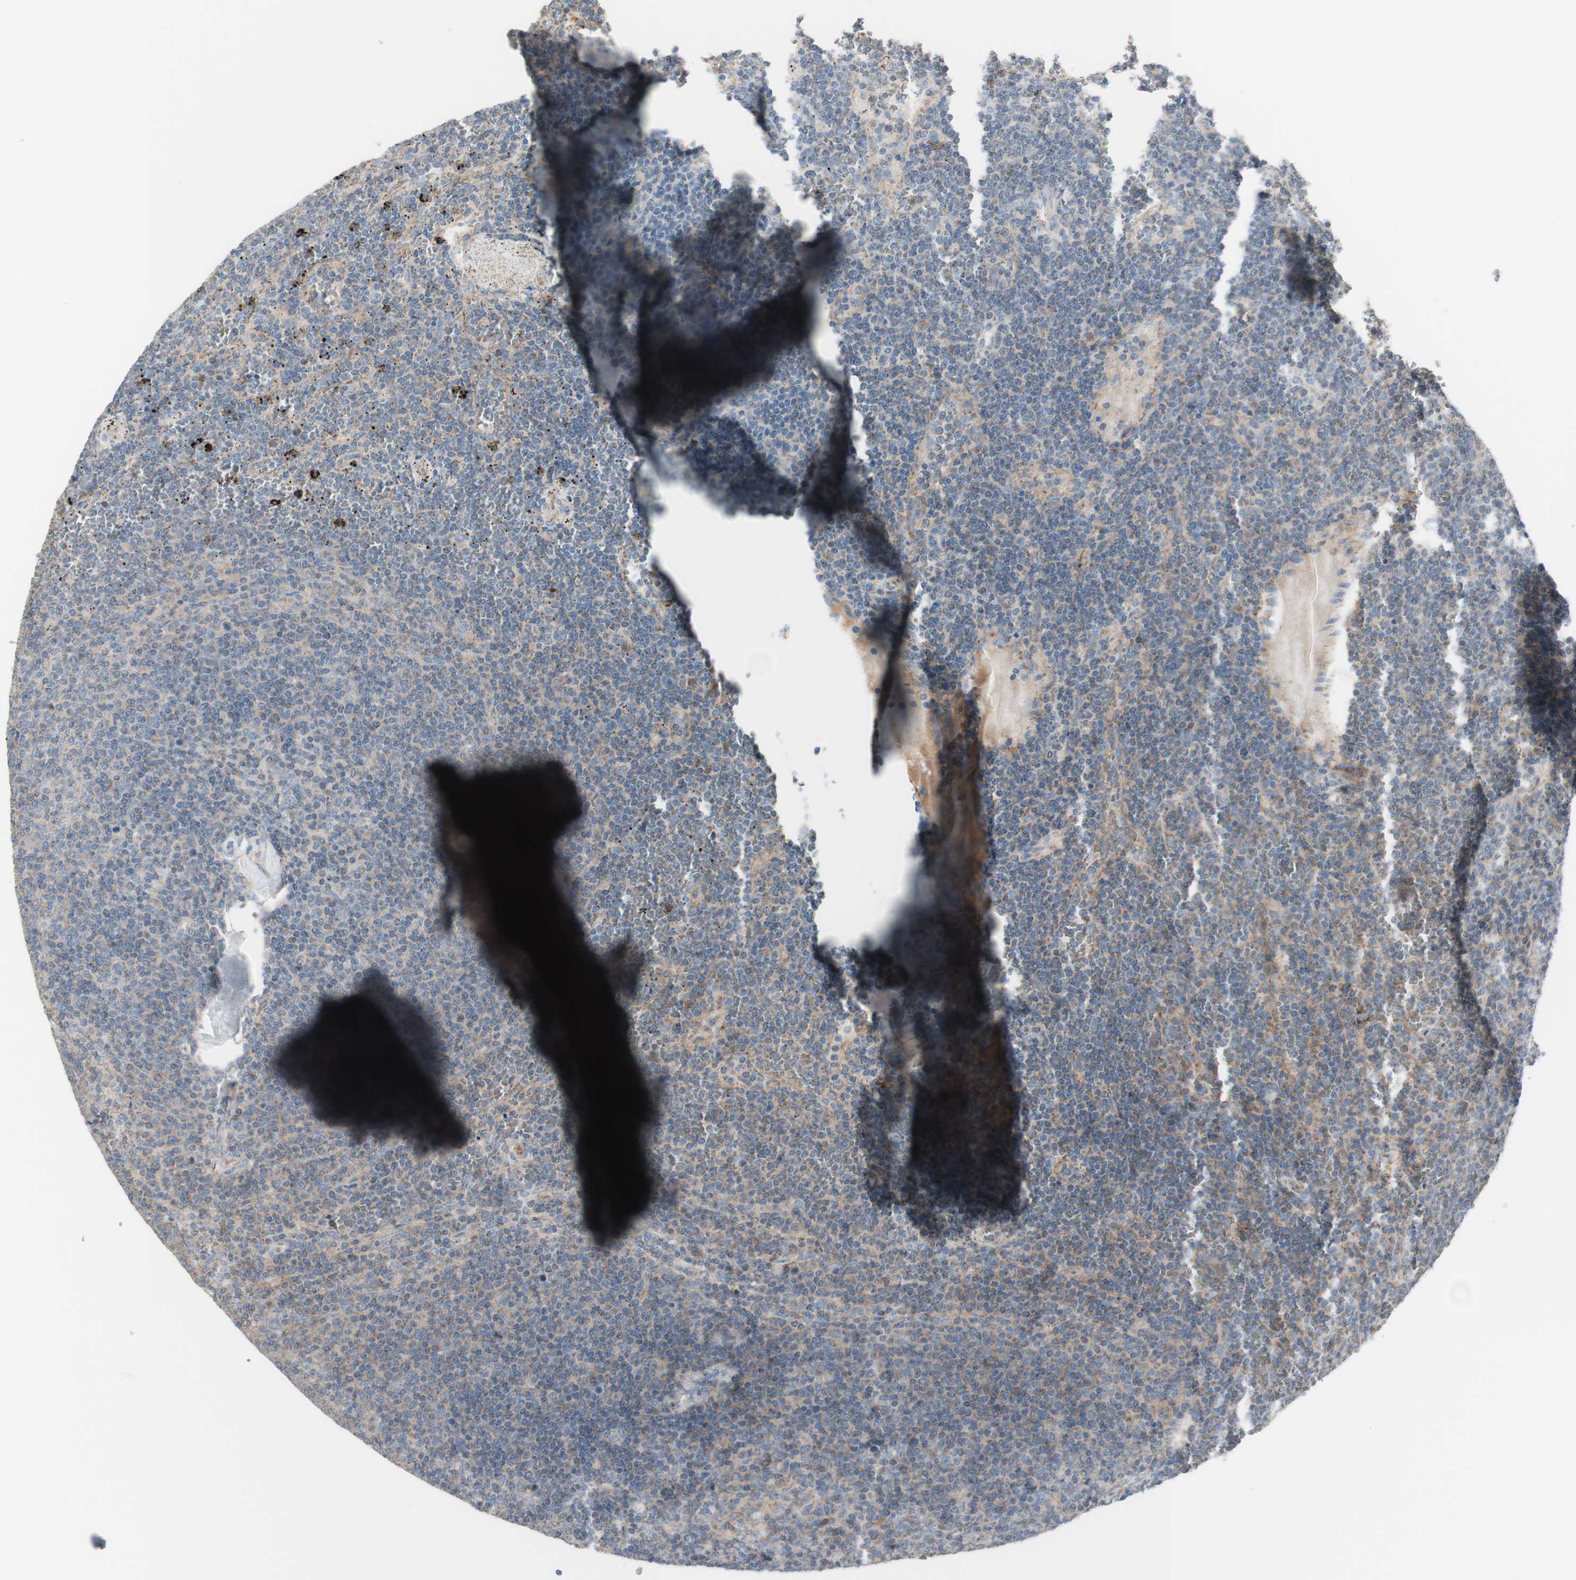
{"staining": {"intensity": "weak", "quantity": "<25%", "location": "cytoplasmic/membranous"}, "tissue": "lymphoma", "cell_type": "Tumor cells", "image_type": "cancer", "snomed": [{"axis": "morphology", "description": "Malignant lymphoma, non-Hodgkin's type, Low grade"}, {"axis": "topography", "description": "Spleen"}], "caption": "An image of human lymphoma is negative for staining in tumor cells.", "gene": "C3orf52", "patient": {"sex": "female", "age": 50}}